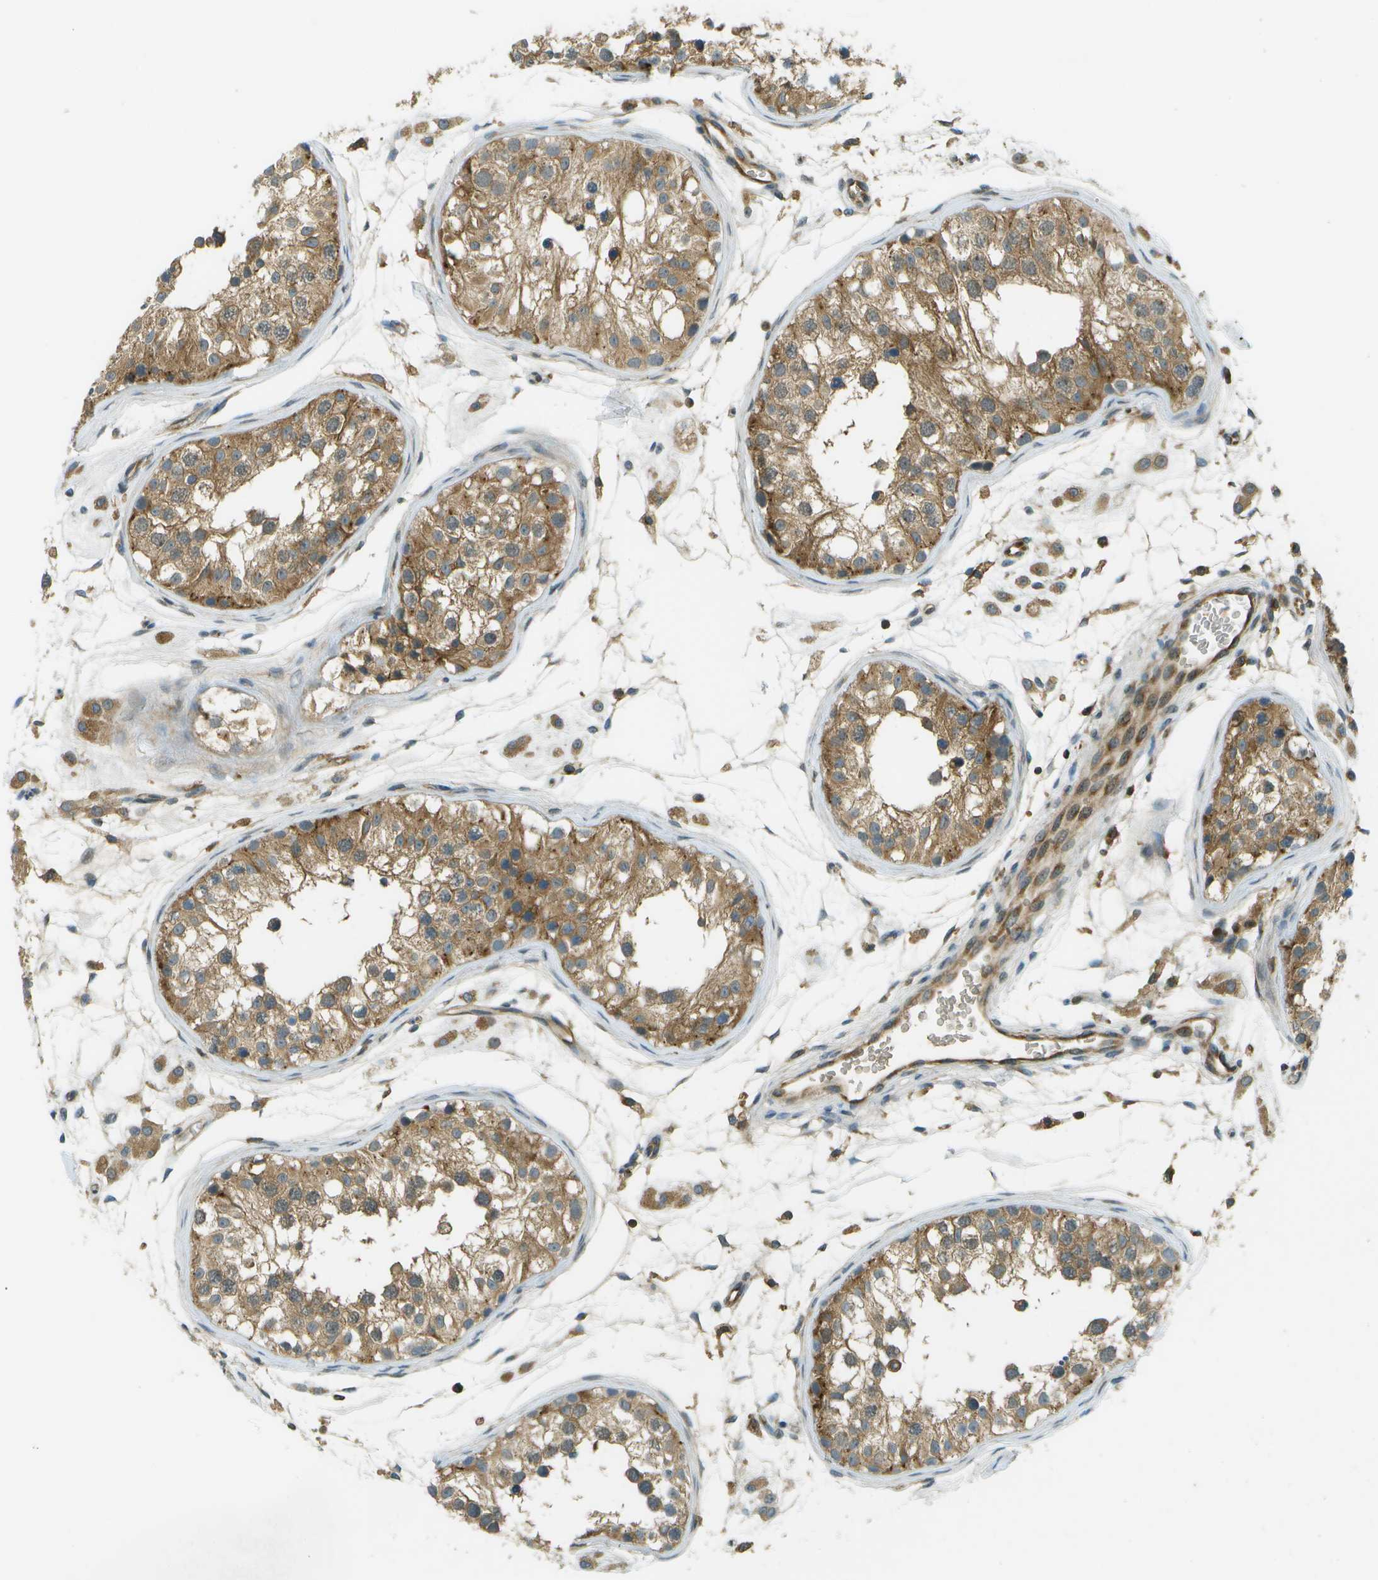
{"staining": {"intensity": "moderate", "quantity": ">75%", "location": "cytoplasmic/membranous"}, "tissue": "testis", "cell_type": "Cells in seminiferous ducts", "image_type": "normal", "snomed": [{"axis": "morphology", "description": "Normal tissue, NOS"}, {"axis": "morphology", "description": "Adenocarcinoma, metastatic, NOS"}, {"axis": "topography", "description": "Testis"}], "caption": "Unremarkable testis demonstrates moderate cytoplasmic/membranous staining in approximately >75% of cells in seminiferous ducts, visualized by immunohistochemistry. The staining was performed using DAB (3,3'-diaminobenzidine), with brown indicating positive protein expression. Nuclei are stained blue with hematoxylin.", "gene": "TMTC1", "patient": {"sex": "male", "age": 26}}